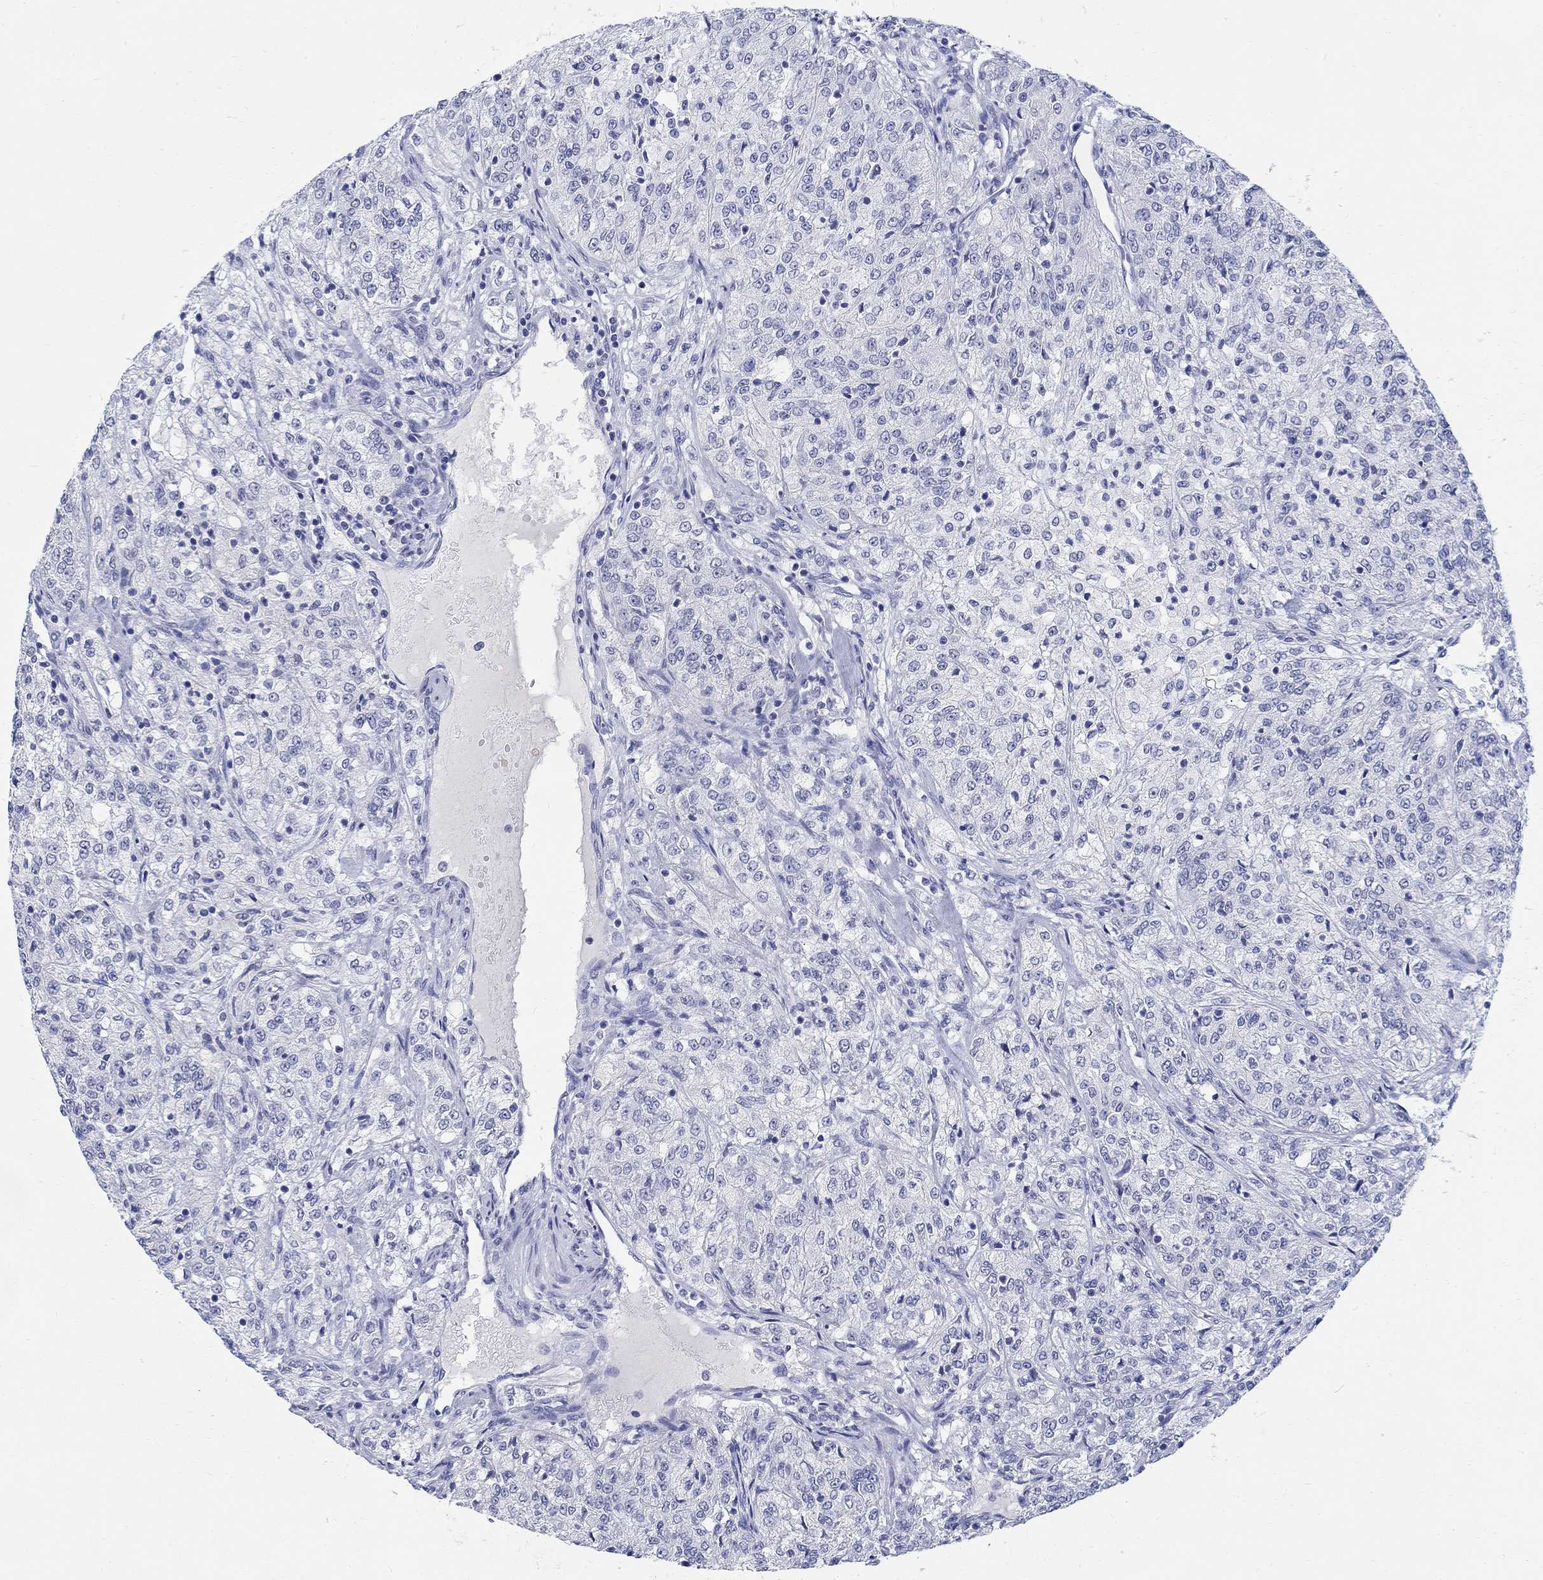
{"staining": {"intensity": "negative", "quantity": "none", "location": "none"}, "tissue": "renal cancer", "cell_type": "Tumor cells", "image_type": "cancer", "snomed": [{"axis": "morphology", "description": "Adenocarcinoma, NOS"}, {"axis": "topography", "description": "Kidney"}], "caption": "IHC histopathology image of neoplastic tissue: renal adenocarcinoma stained with DAB (3,3'-diaminobenzidine) displays no significant protein expression in tumor cells.", "gene": "ANKS1B", "patient": {"sex": "female", "age": 63}}